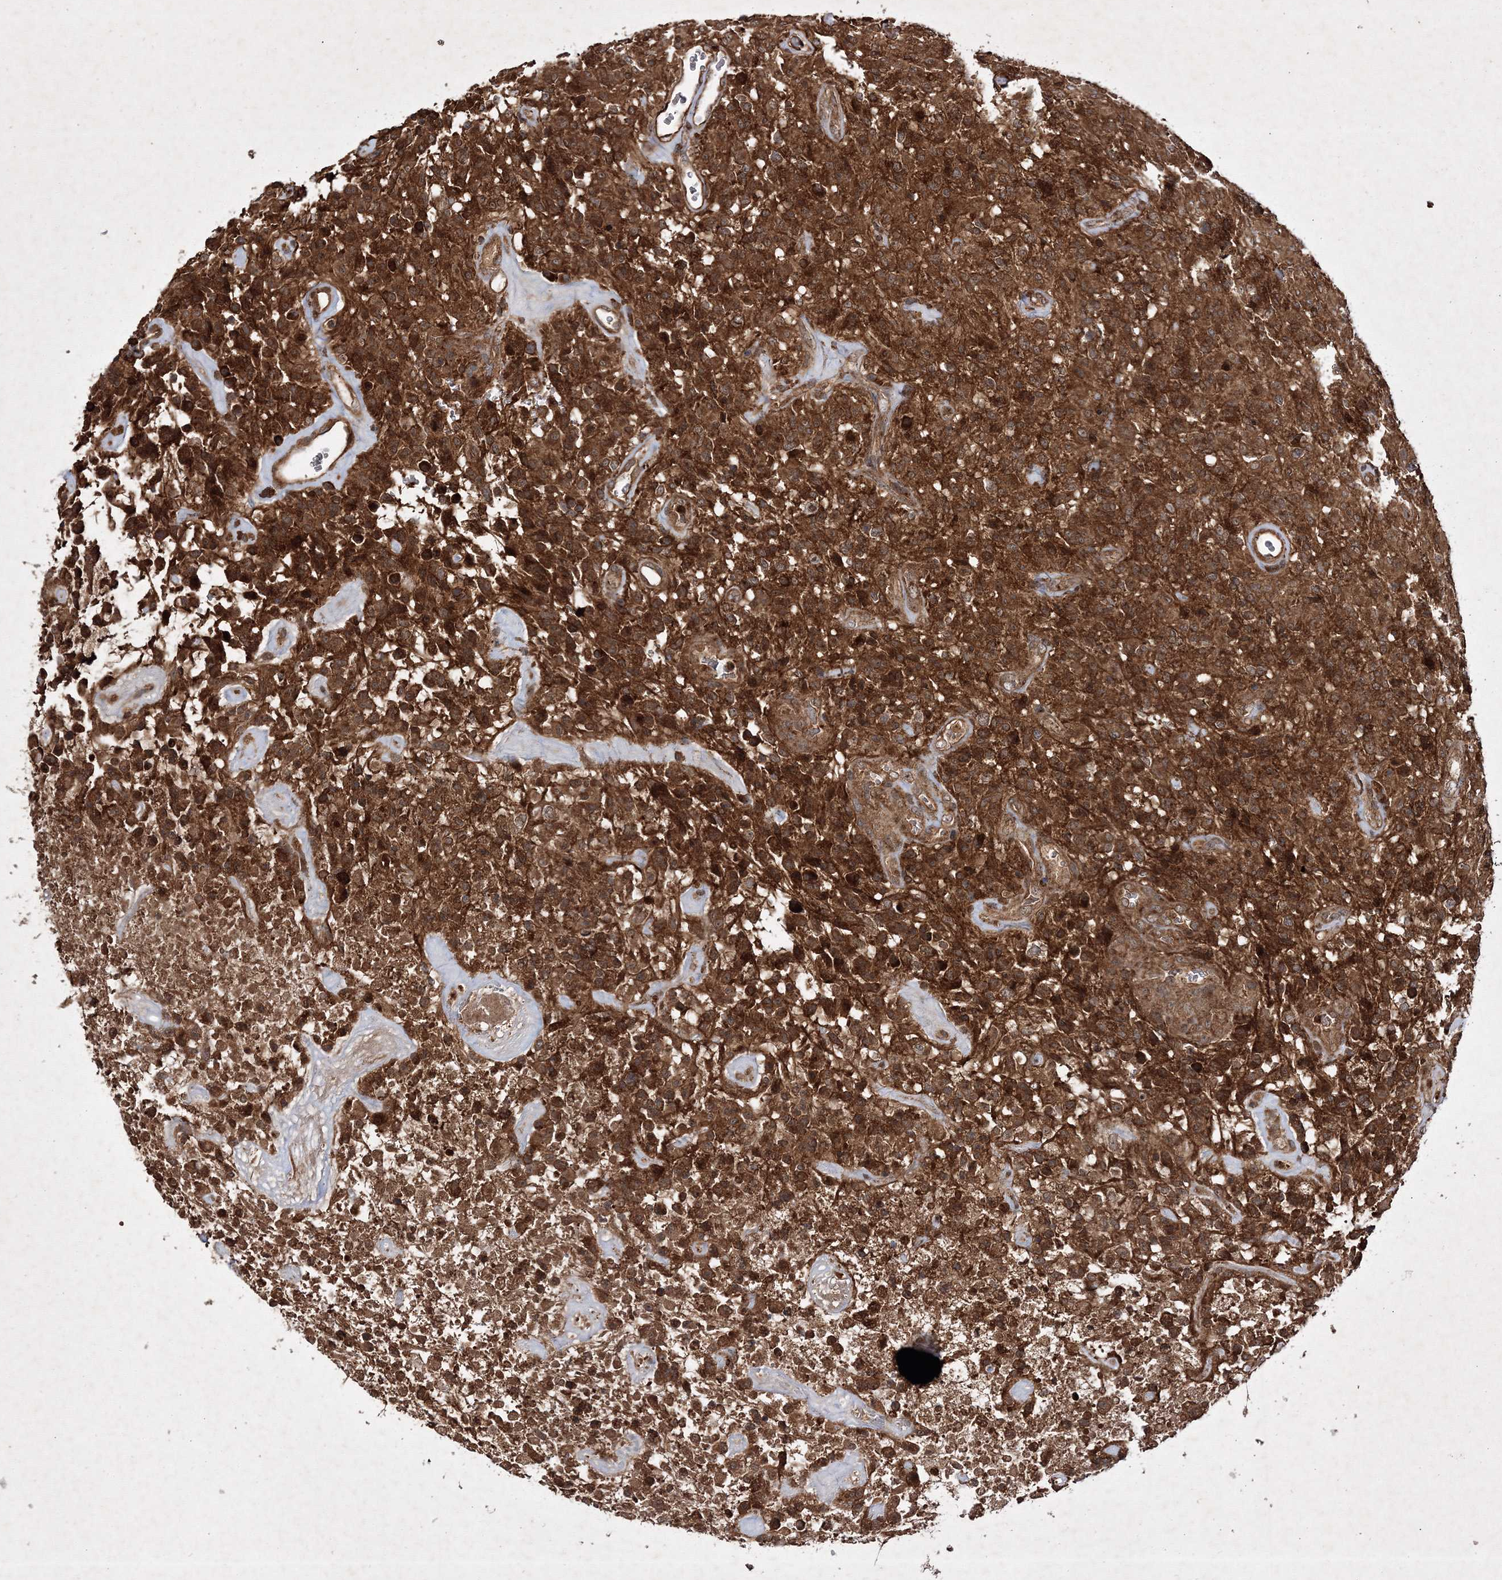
{"staining": {"intensity": "strong", "quantity": ">75%", "location": "cytoplasmic/membranous"}, "tissue": "glioma", "cell_type": "Tumor cells", "image_type": "cancer", "snomed": [{"axis": "morphology", "description": "Glioma, malignant, High grade"}, {"axis": "topography", "description": "Brain"}], "caption": "High-grade glioma (malignant) stained with immunohistochemistry (IHC) displays strong cytoplasmic/membranous expression in approximately >75% of tumor cells.", "gene": "DNAJC13", "patient": {"sex": "female", "age": 57}}